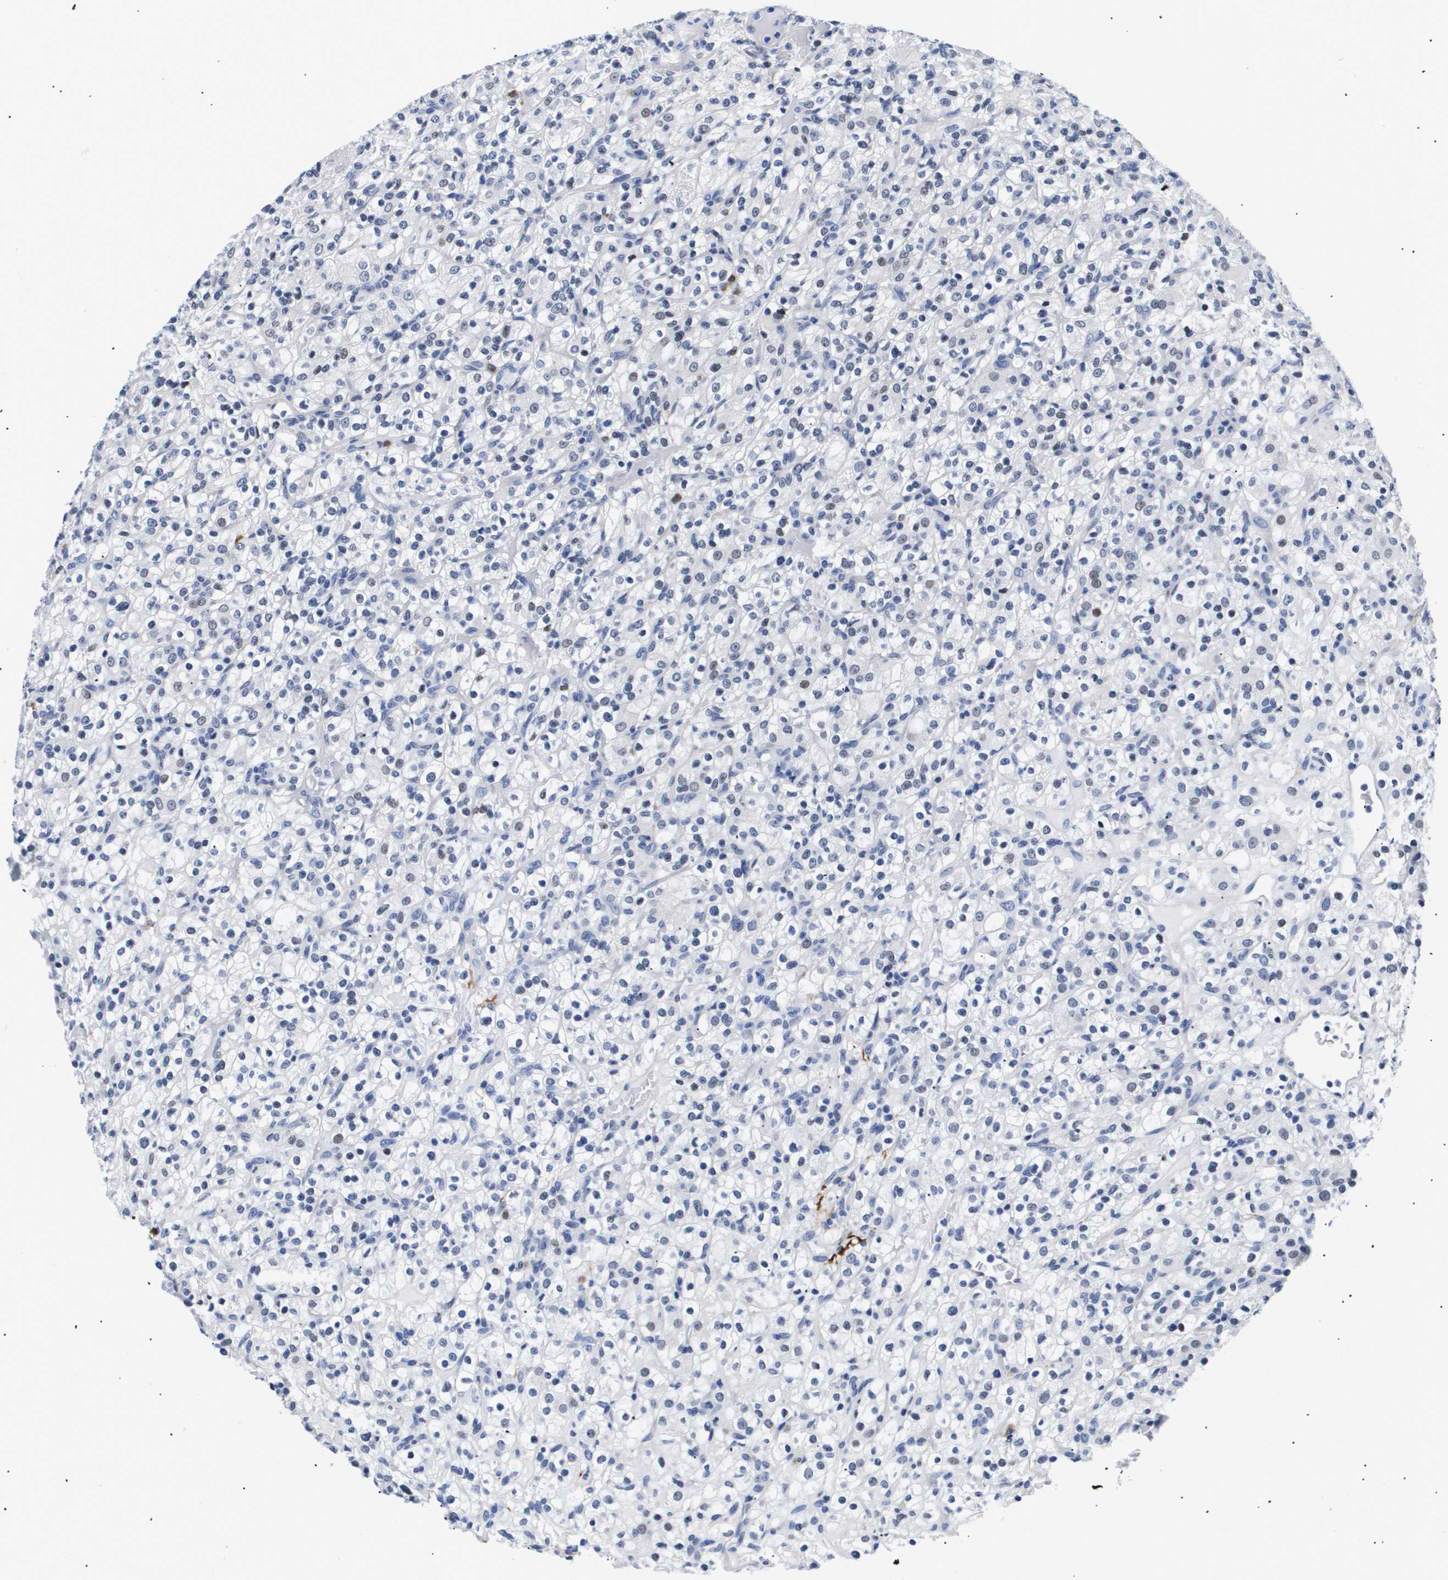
{"staining": {"intensity": "negative", "quantity": "none", "location": "none"}, "tissue": "renal cancer", "cell_type": "Tumor cells", "image_type": "cancer", "snomed": [{"axis": "morphology", "description": "Normal tissue, NOS"}, {"axis": "morphology", "description": "Adenocarcinoma, NOS"}, {"axis": "topography", "description": "Kidney"}], "caption": "A micrograph of adenocarcinoma (renal) stained for a protein exhibits no brown staining in tumor cells.", "gene": "SHD", "patient": {"sex": "female", "age": 72}}